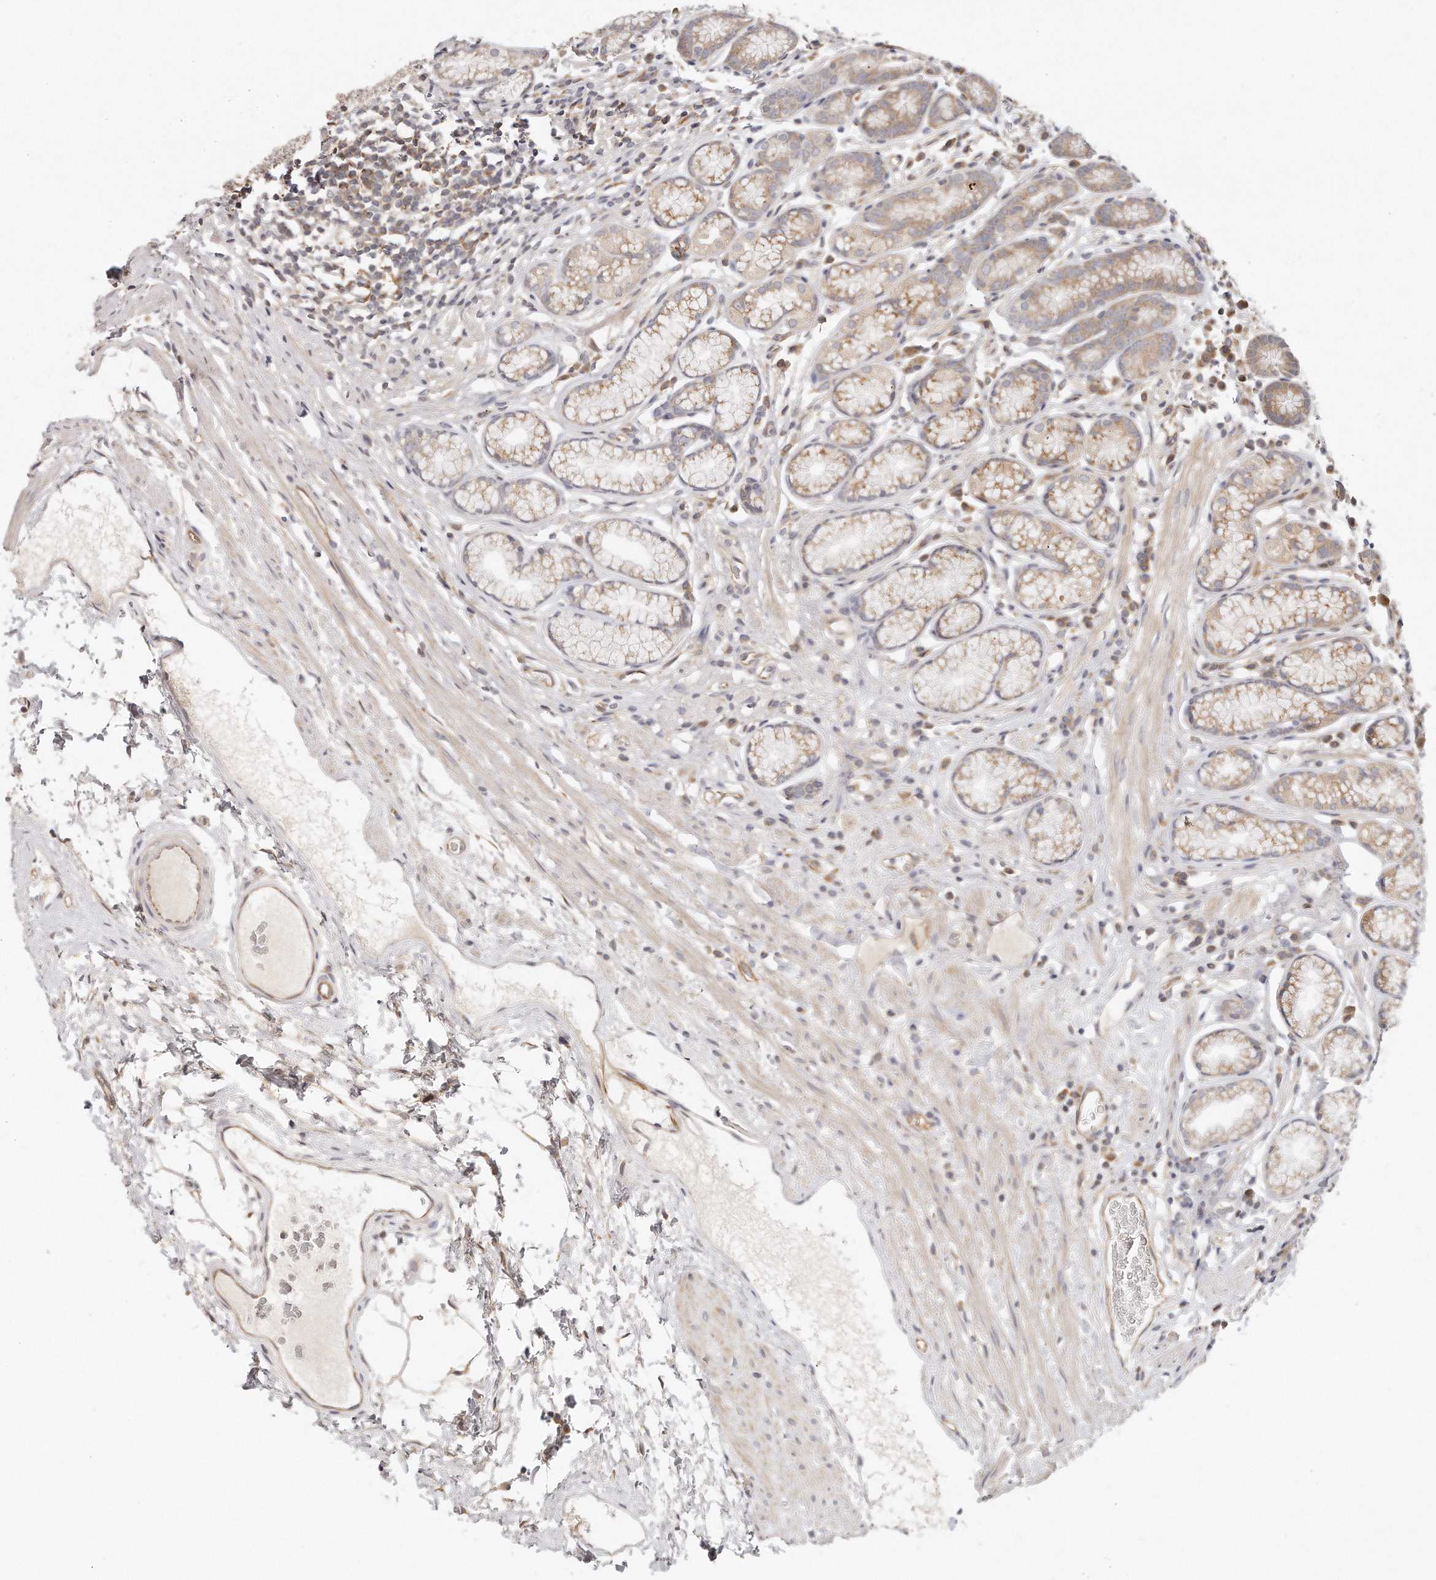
{"staining": {"intensity": "moderate", "quantity": "<25%", "location": "cytoplasmic/membranous"}, "tissue": "stomach", "cell_type": "Glandular cells", "image_type": "normal", "snomed": [{"axis": "morphology", "description": "Normal tissue, NOS"}, {"axis": "topography", "description": "Stomach"}], "caption": "Brown immunohistochemical staining in benign stomach shows moderate cytoplasmic/membranous expression in approximately <25% of glandular cells.", "gene": "TTLL4", "patient": {"sex": "male", "age": 42}}